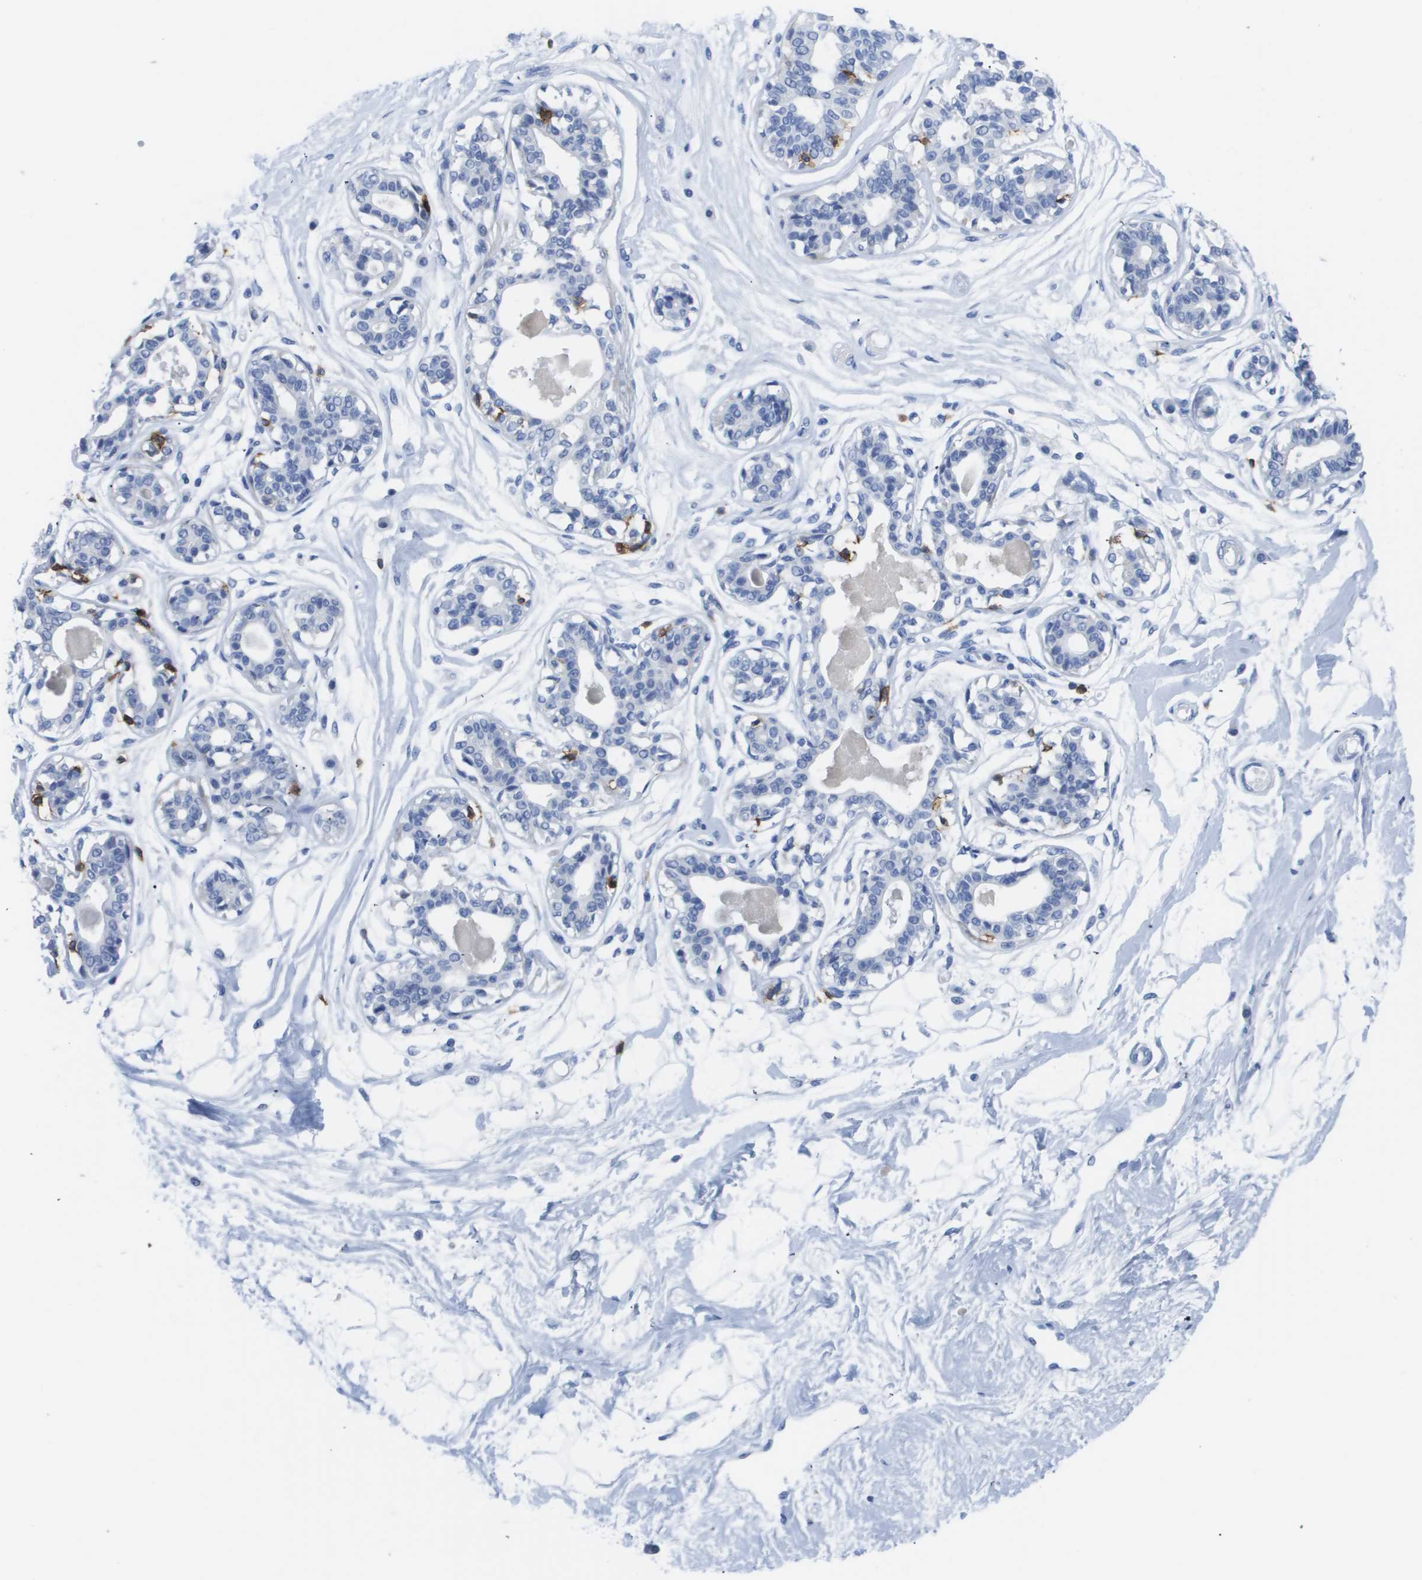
{"staining": {"intensity": "negative", "quantity": "none", "location": "none"}, "tissue": "breast", "cell_type": "Adipocytes", "image_type": "normal", "snomed": [{"axis": "morphology", "description": "Normal tissue, NOS"}, {"axis": "topography", "description": "Breast"}], "caption": "Adipocytes are negative for brown protein staining in unremarkable breast. The staining was performed using DAB (3,3'-diaminobenzidine) to visualize the protein expression in brown, while the nuclei were stained in blue with hematoxylin (Magnification: 20x).", "gene": "MS4A1", "patient": {"sex": "female", "age": 45}}